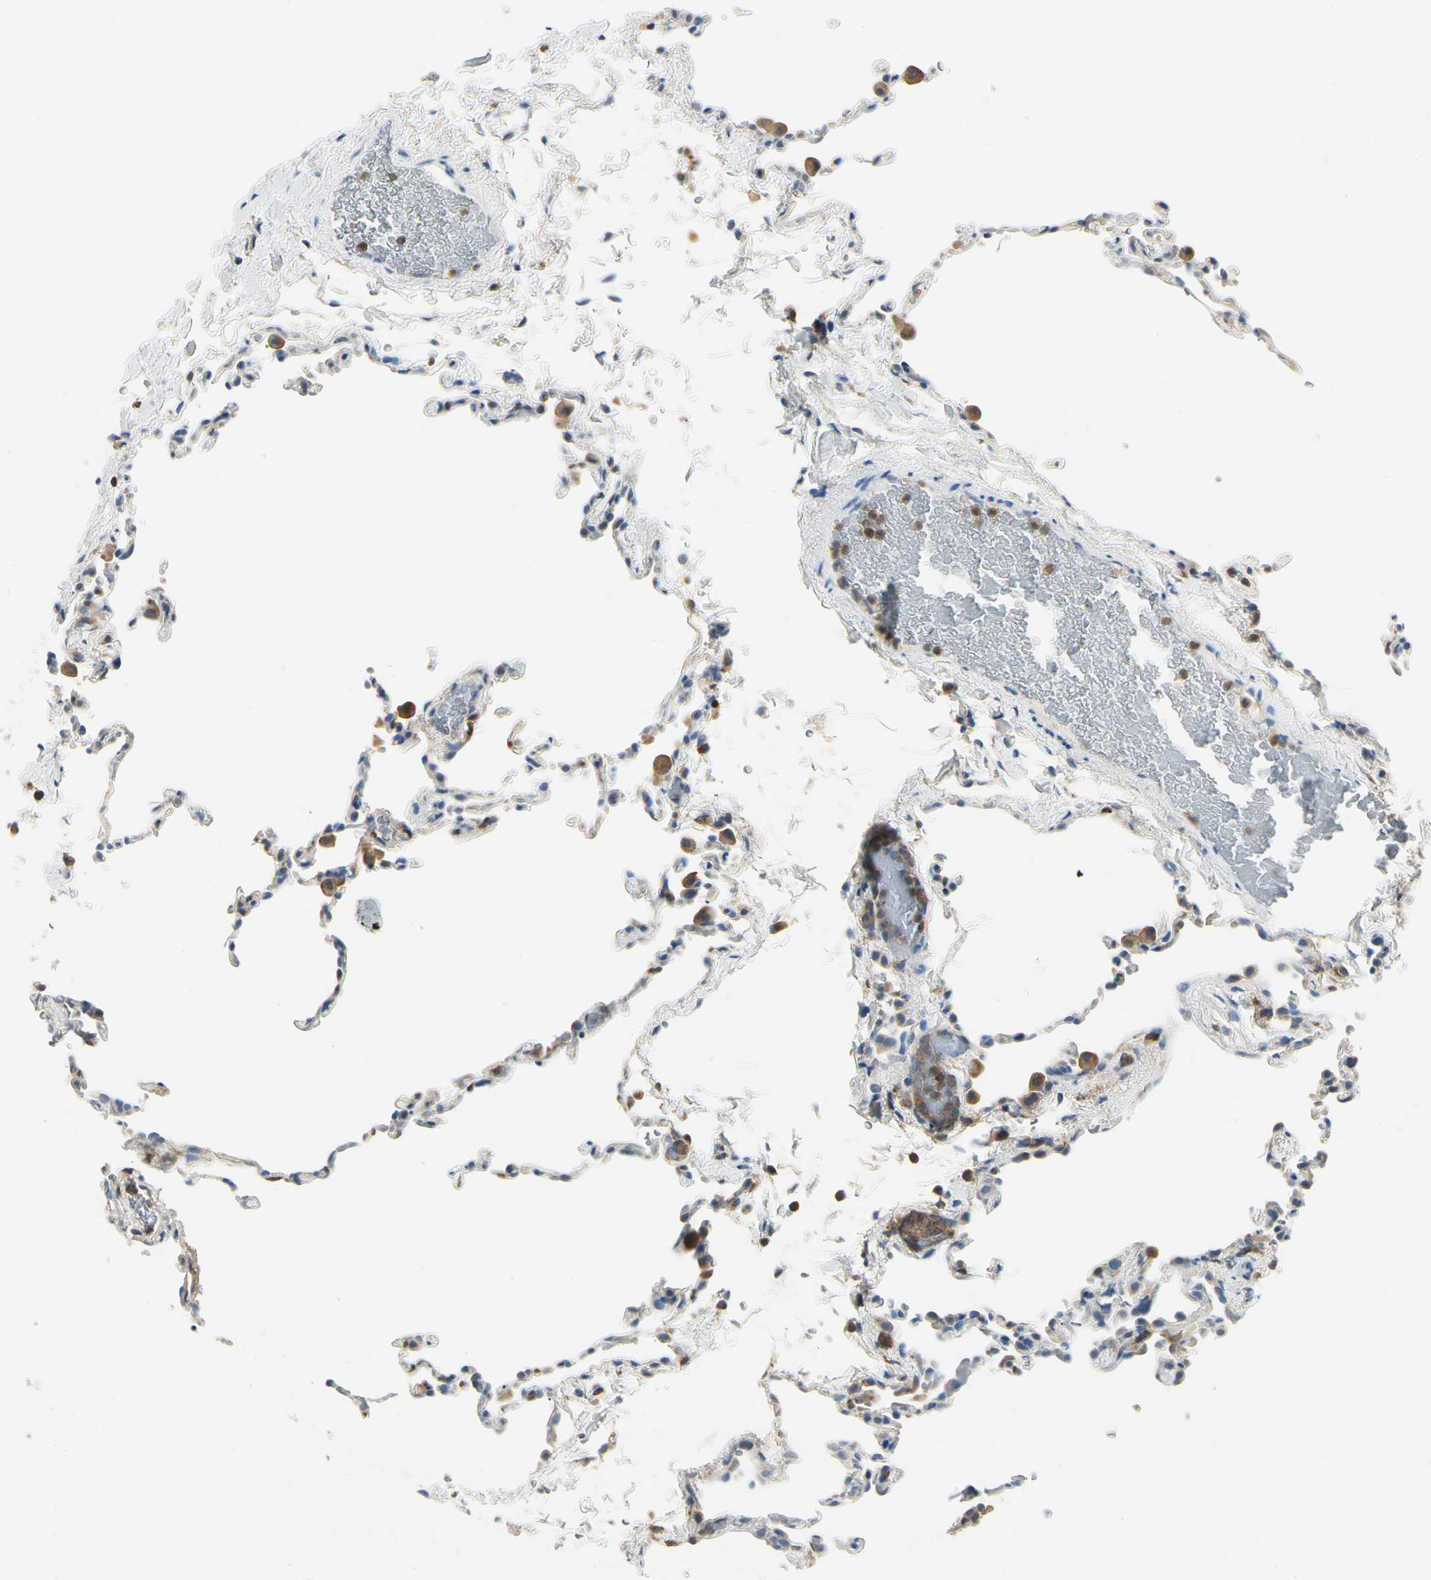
{"staining": {"intensity": "weak", "quantity": "25%-75%", "location": "cytoplasmic/membranous"}, "tissue": "lung", "cell_type": "Alveolar cells", "image_type": "normal", "snomed": [{"axis": "morphology", "description": "Normal tissue, NOS"}, {"axis": "topography", "description": "Lung"}], "caption": "Immunohistochemical staining of benign lung displays 25%-75% levels of weak cytoplasmic/membranous protein staining in approximately 25%-75% of alveolar cells.", "gene": "CAPZA2", "patient": {"sex": "female", "age": 61}}